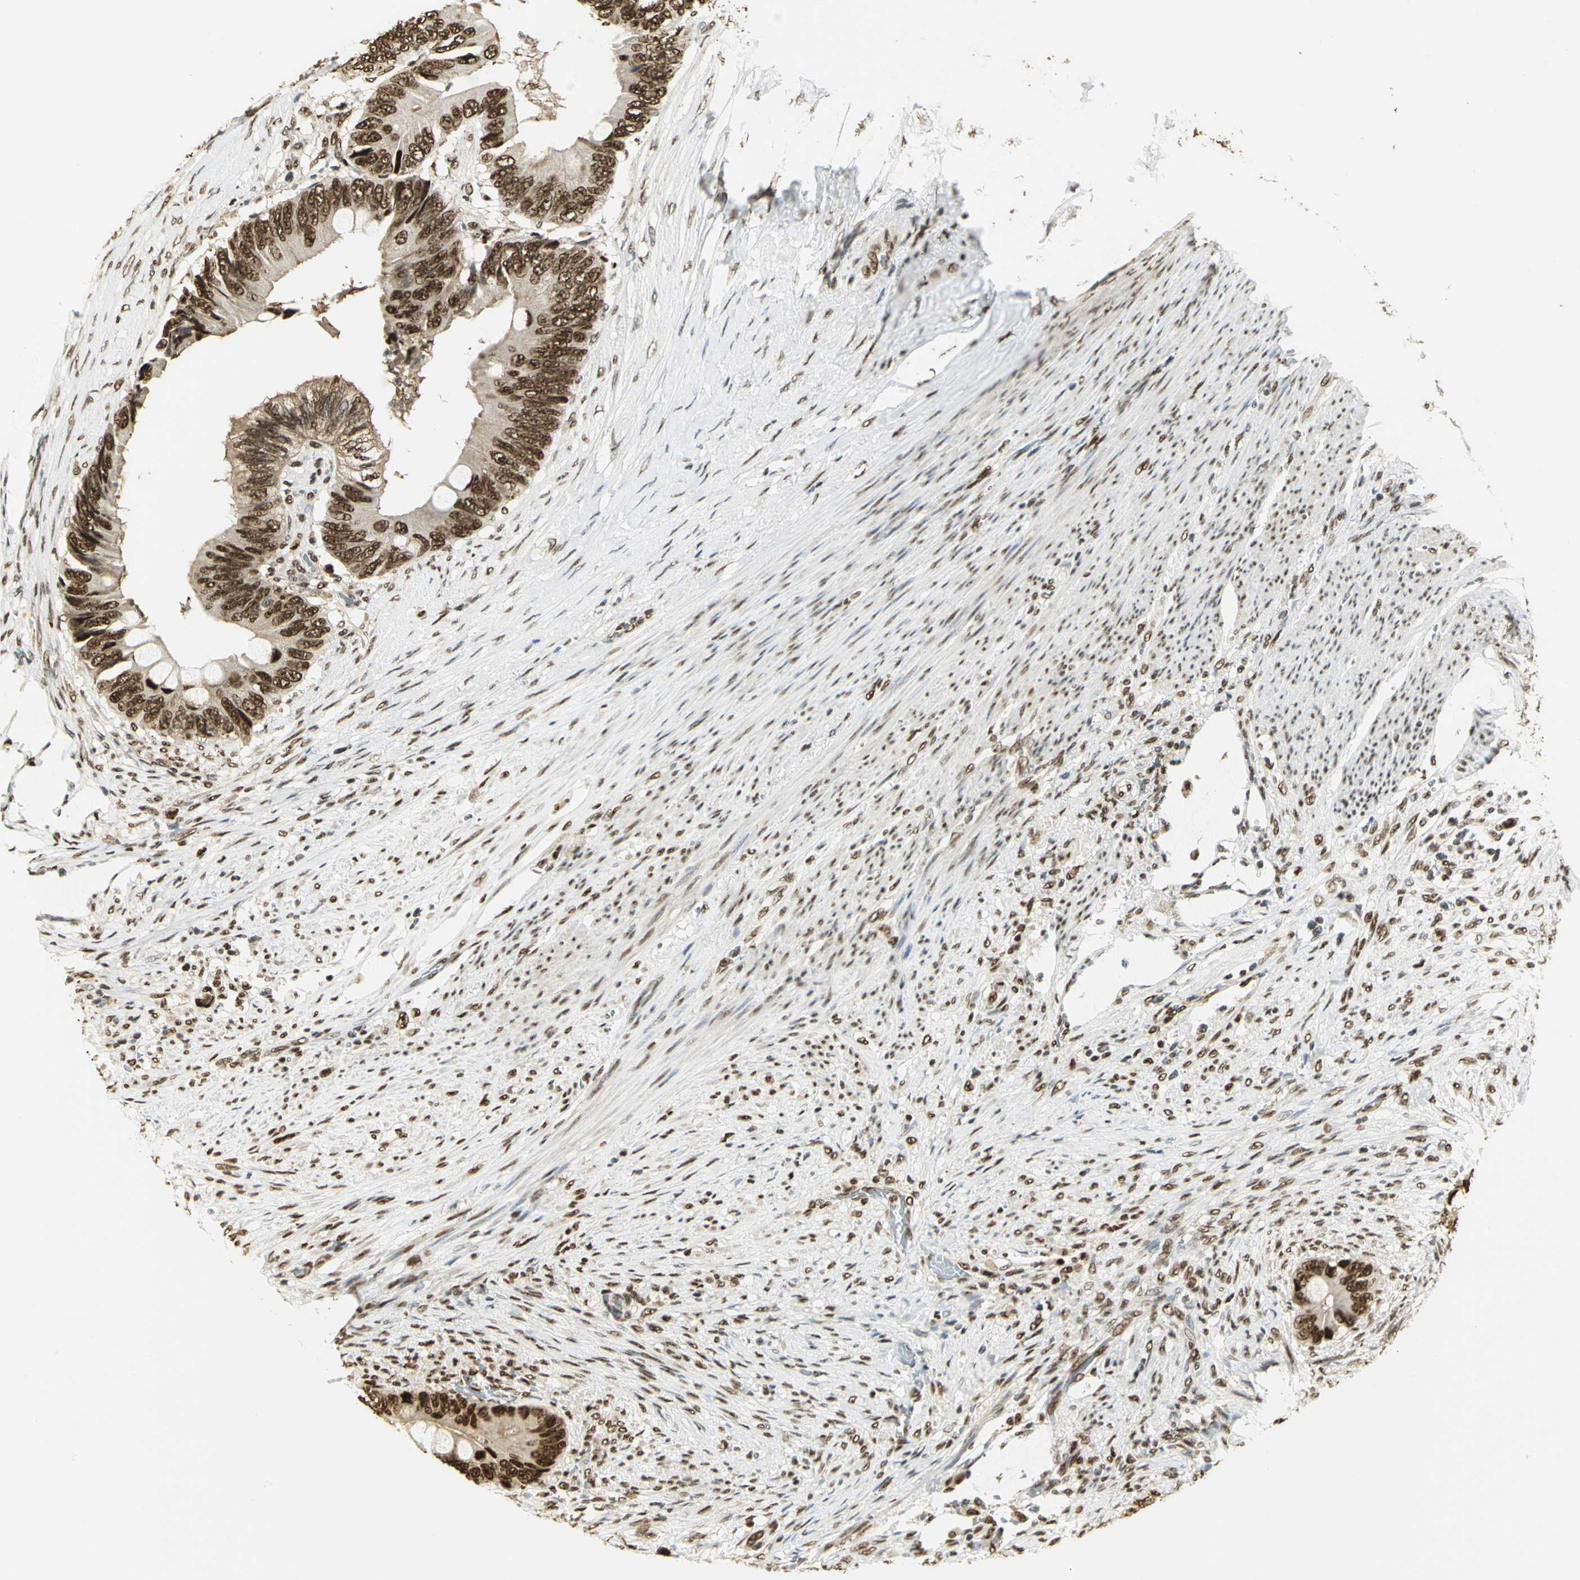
{"staining": {"intensity": "strong", "quantity": ">75%", "location": "nuclear"}, "tissue": "colorectal cancer", "cell_type": "Tumor cells", "image_type": "cancer", "snomed": [{"axis": "morphology", "description": "Adenocarcinoma, NOS"}, {"axis": "topography", "description": "Rectum"}], "caption": "Immunohistochemistry (IHC) photomicrograph of neoplastic tissue: human colorectal adenocarcinoma stained using immunohistochemistry (IHC) exhibits high levels of strong protein expression localized specifically in the nuclear of tumor cells, appearing as a nuclear brown color.", "gene": "SET", "patient": {"sex": "female", "age": 77}}